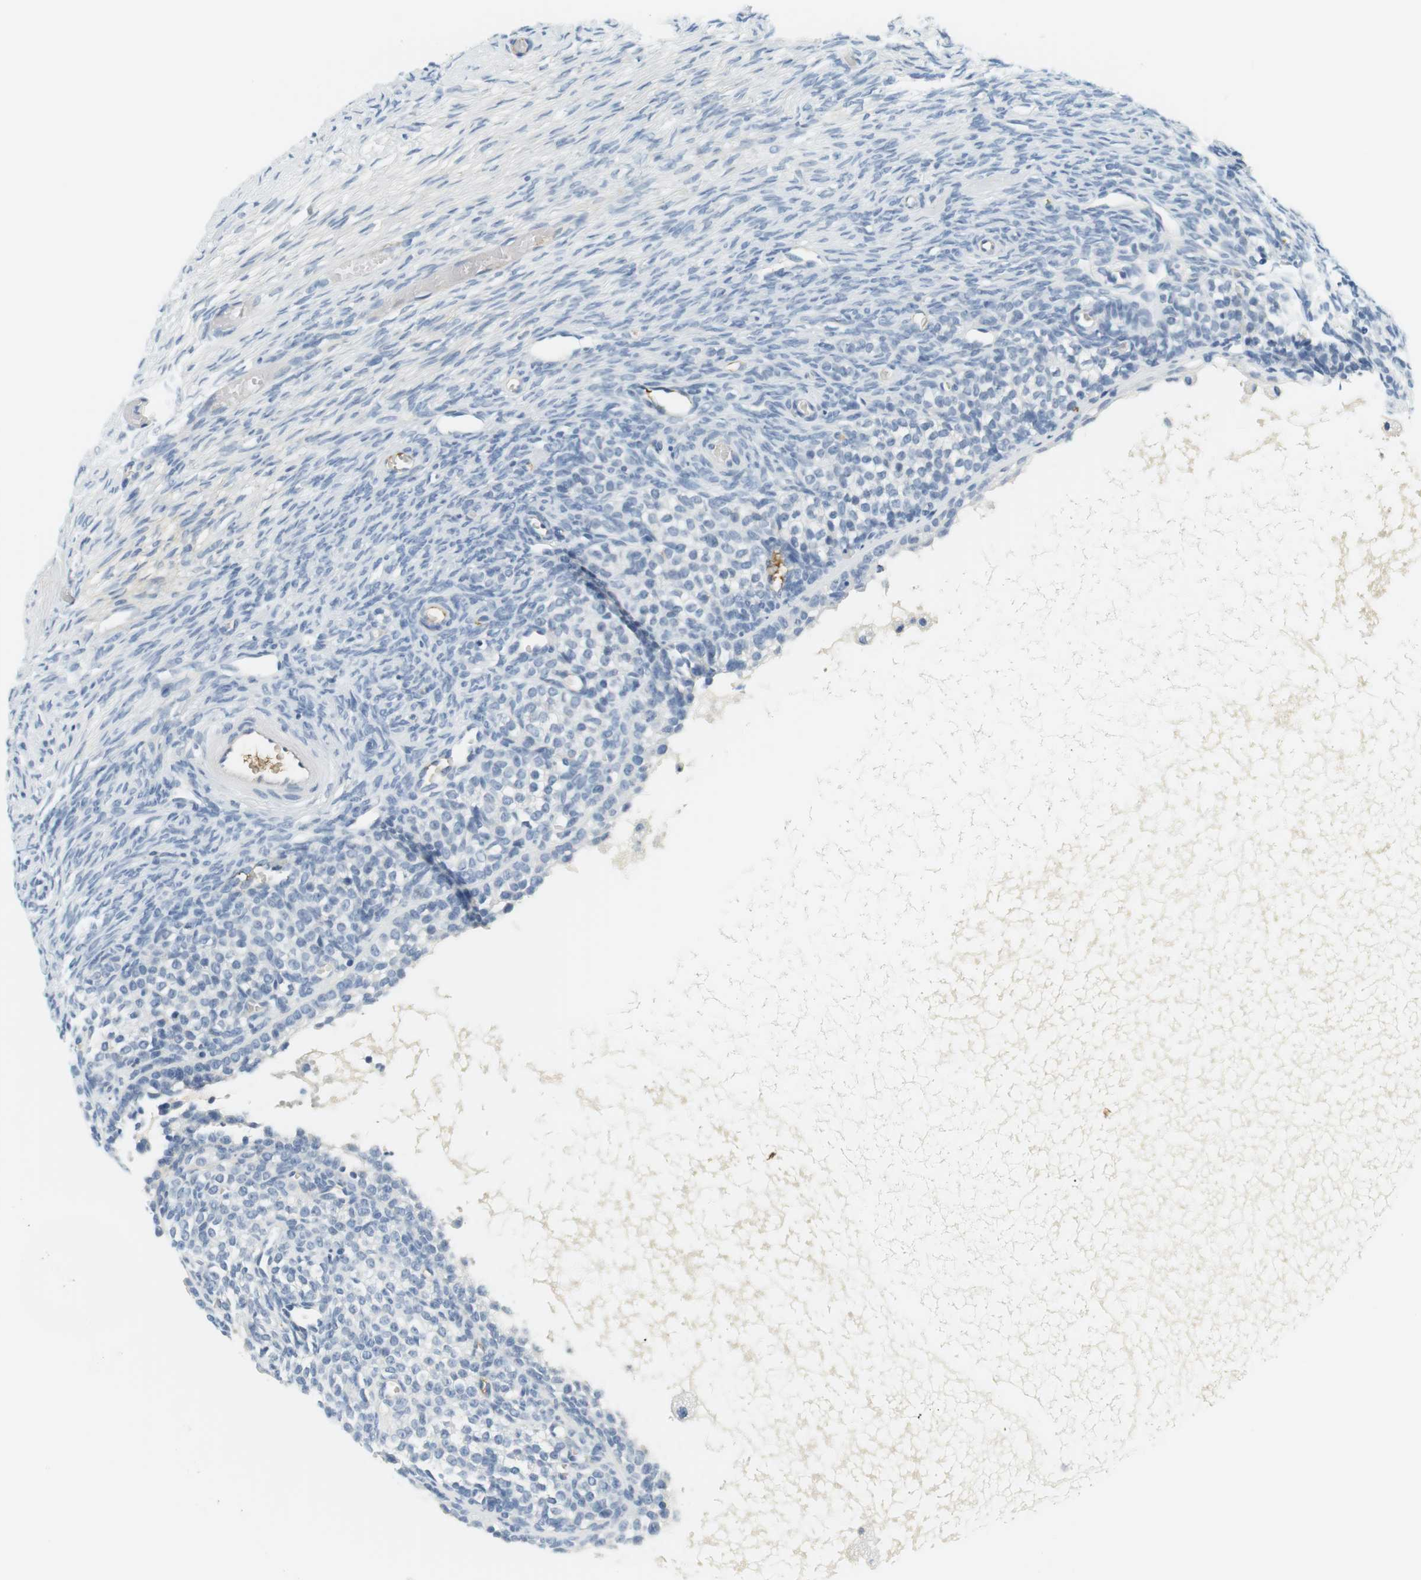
{"staining": {"intensity": "negative", "quantity": "none", "location": "none"}, "tissue": "ovary", "cell_type": "Ovarian stroma cells", "image_type": "normal", "snomed": [{"axis": "morphology", "description": "Normal tissue, NOS"}, {"axis": "topography", "description": "Ovary"}], "caption": "A high-resolution micrograph shows immunohistochemistry (IHC) staining of normal ovary, which displays no significant positivity in ovarian stroma cells. The staining is performed using DAB brown chromogen with nuclei counter-stained in using hematoxylin.", "gene": "APOB", "patient": {"sex": "female", "age": 27}}